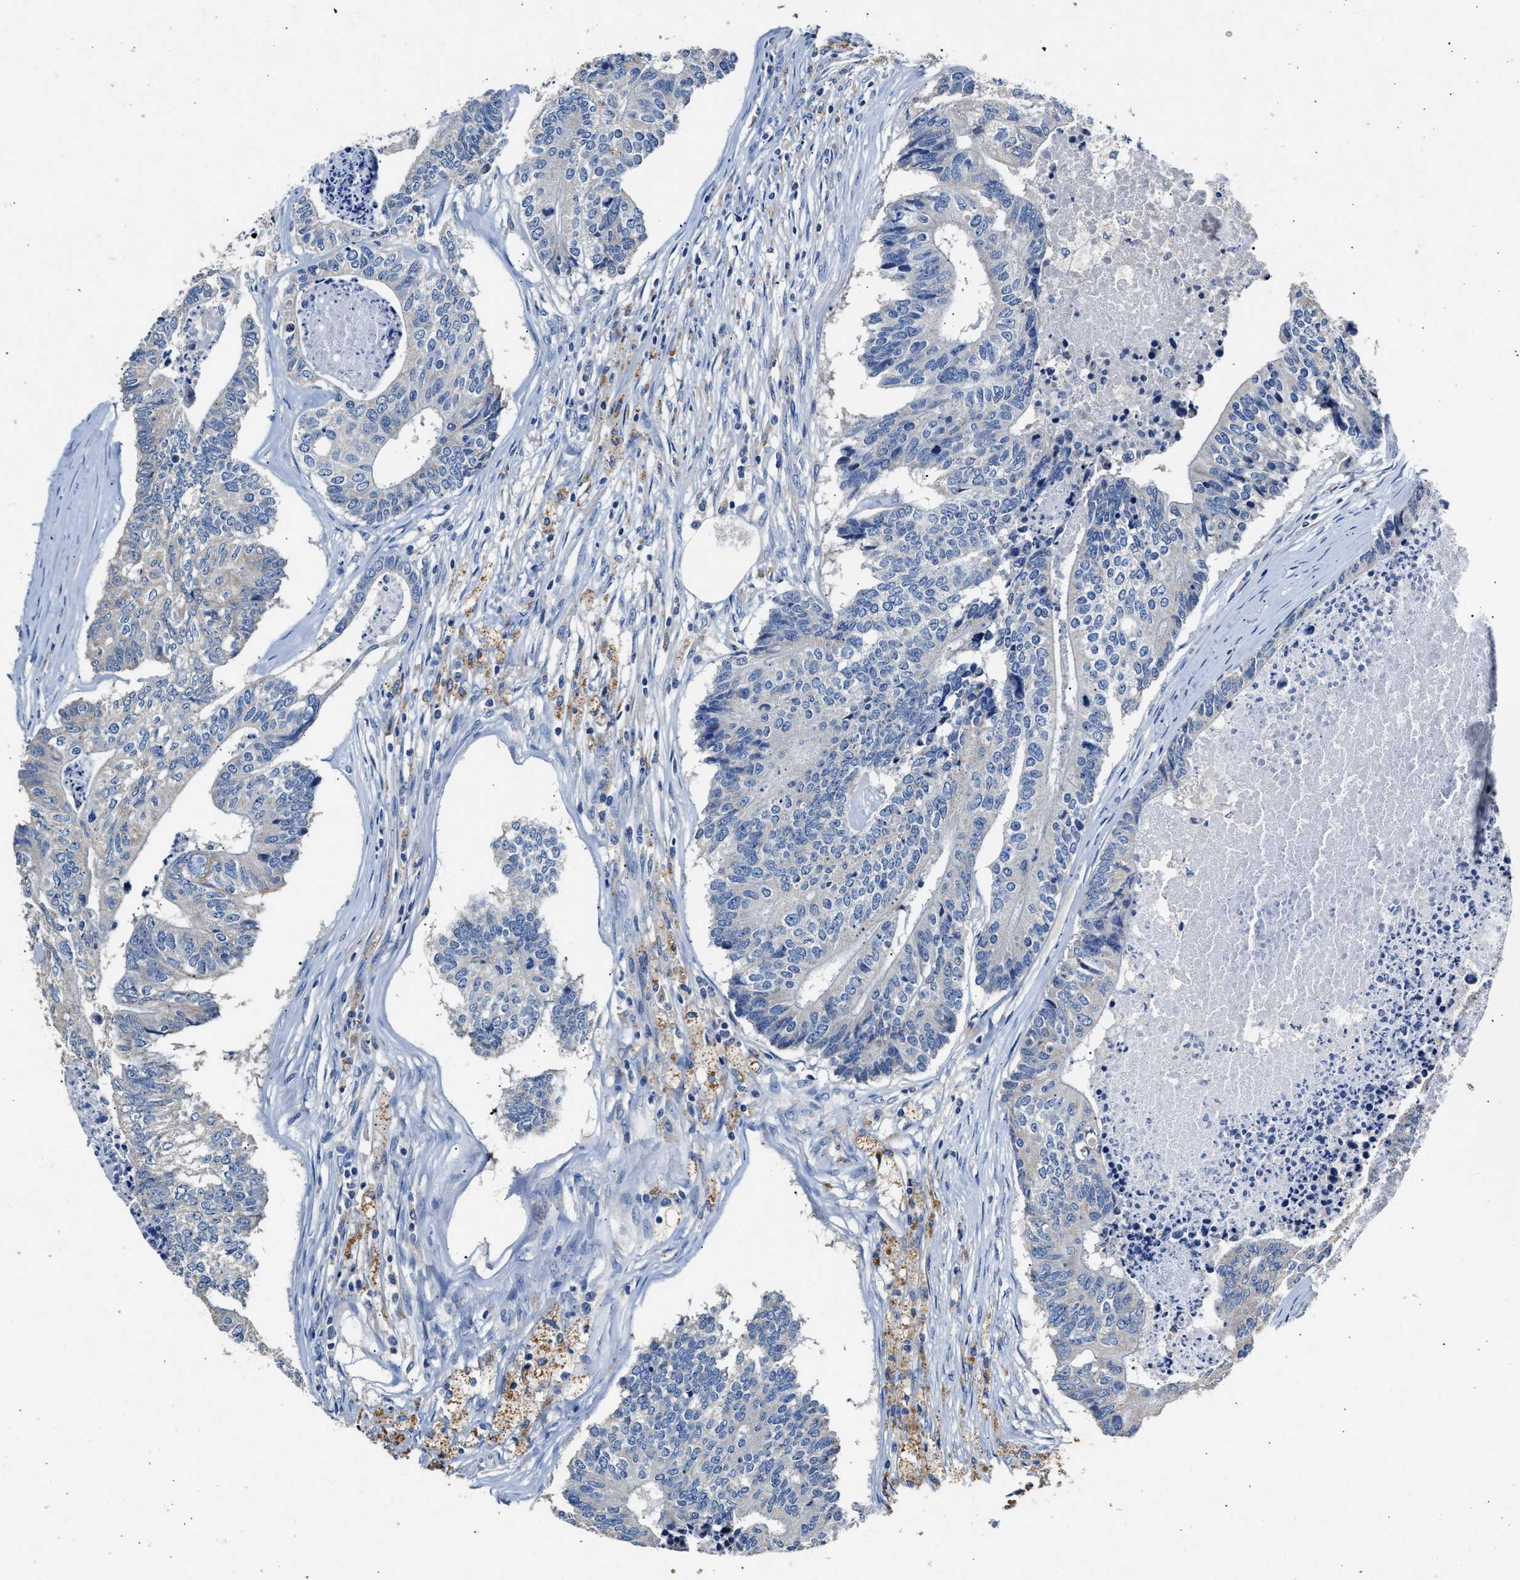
{"staining": {"intensity": "negative", "quantity": "none", "location": "none"}, "tissue": "colorectal cancer", "cell_type": "Tumor cells", "image_type": "cancer", "snomed": [{"axis": "morphology", "description": "Adenocarcinoma, NOS"}, {"axis": "topography", "description": "Colon"}], "caption": "Tumor cells are negative for brown protein staining in colorectal adenocarcinoma.", "gene": "SLCO2B1", "patient": {"sex": "female", "age": 67}}